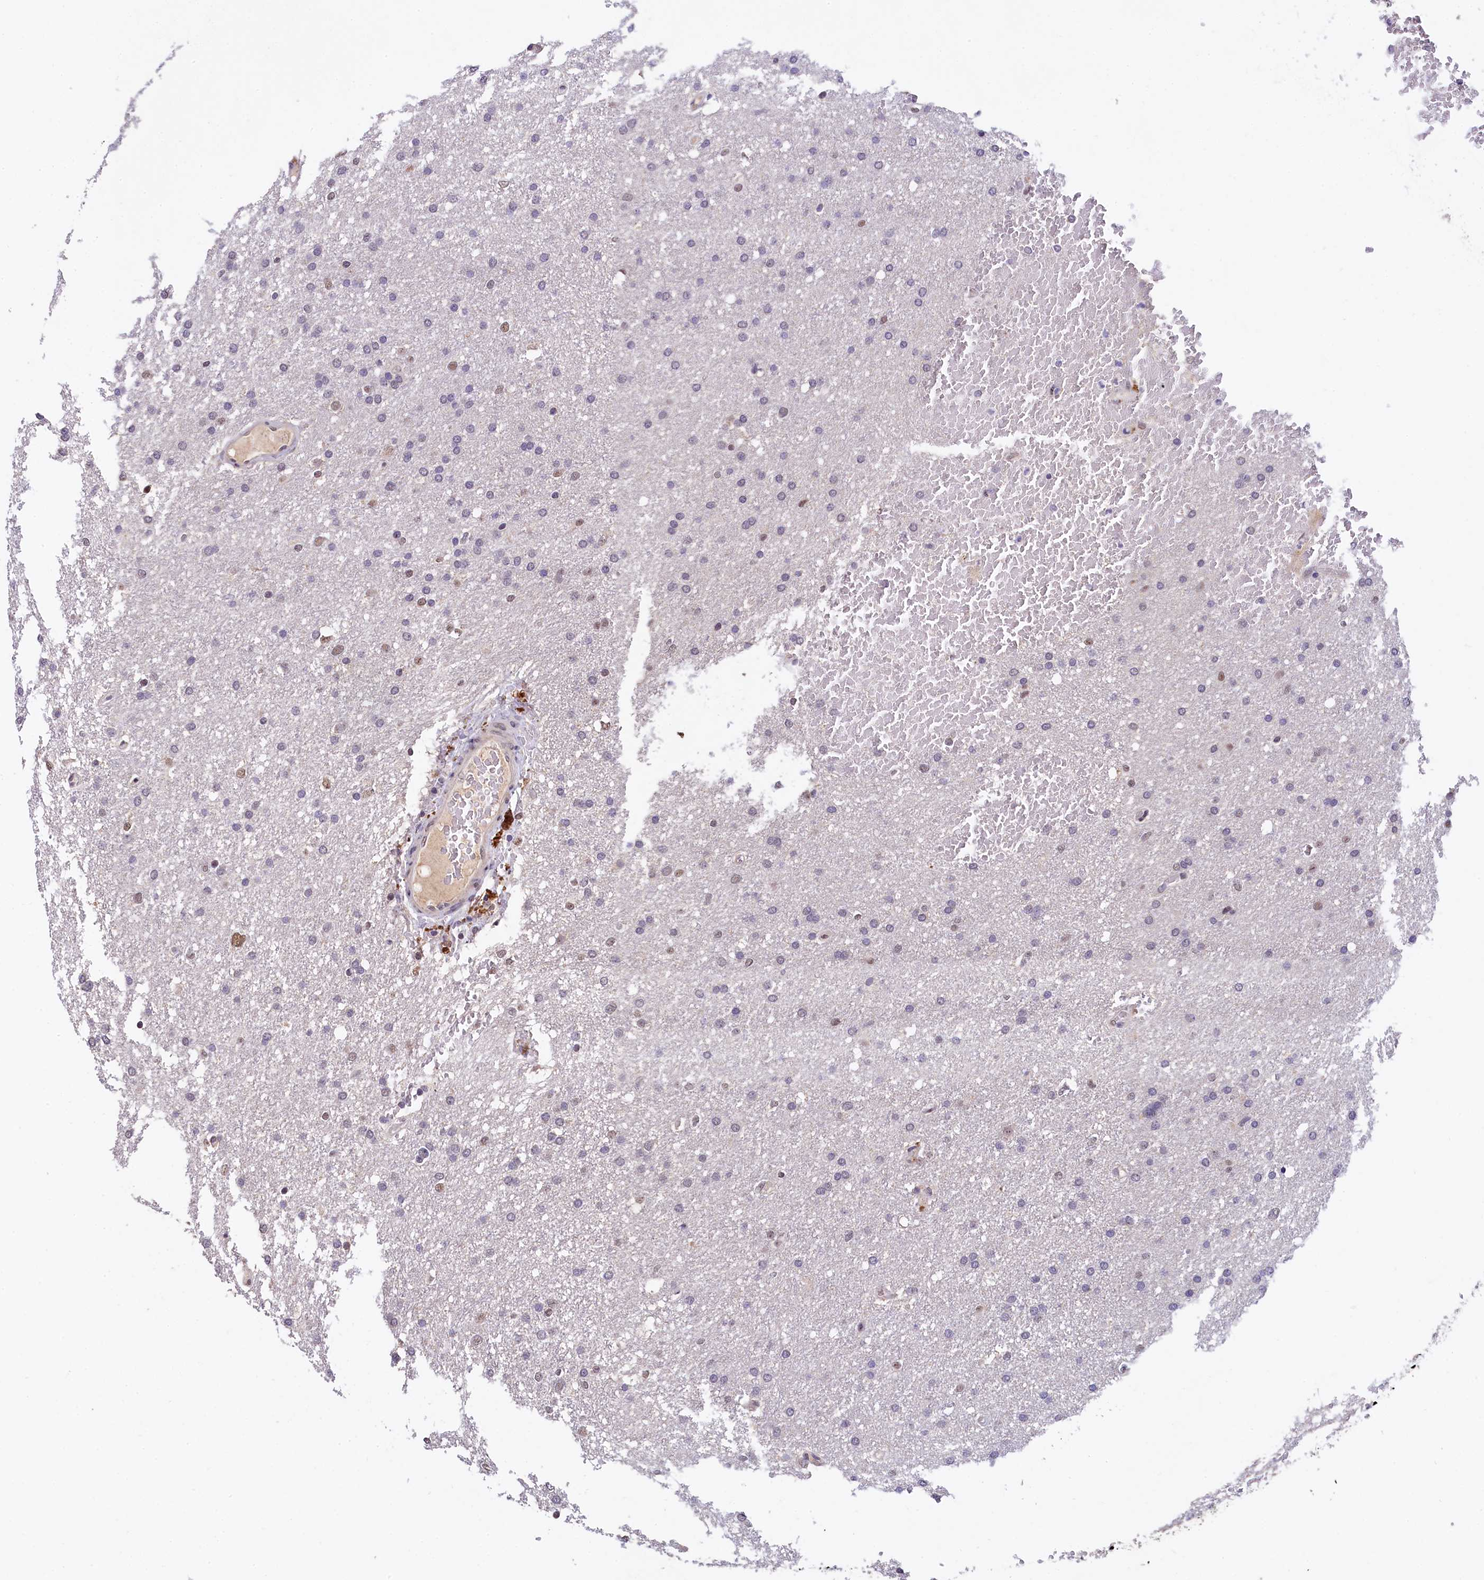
{"staining": {"intensity": "negative", "quantity": "none", "location": "none"}, "tissue": "glioma", "cell_type": "Tumor cells", "image_type": "cancer", "snomed": [{"axis": "morphology", "description": "Glioma, malignant, High grade"}, {"axis": "topography", "description": "Cerebral cortex"}], "caption": "The immunohistochemistry image has no significant staining in tumor cells of glioma tissue. (DAB IHC with hematoxylin counter stain).", "gene": "HECTD4", "patient": {"sex": "female", "age": 36}}